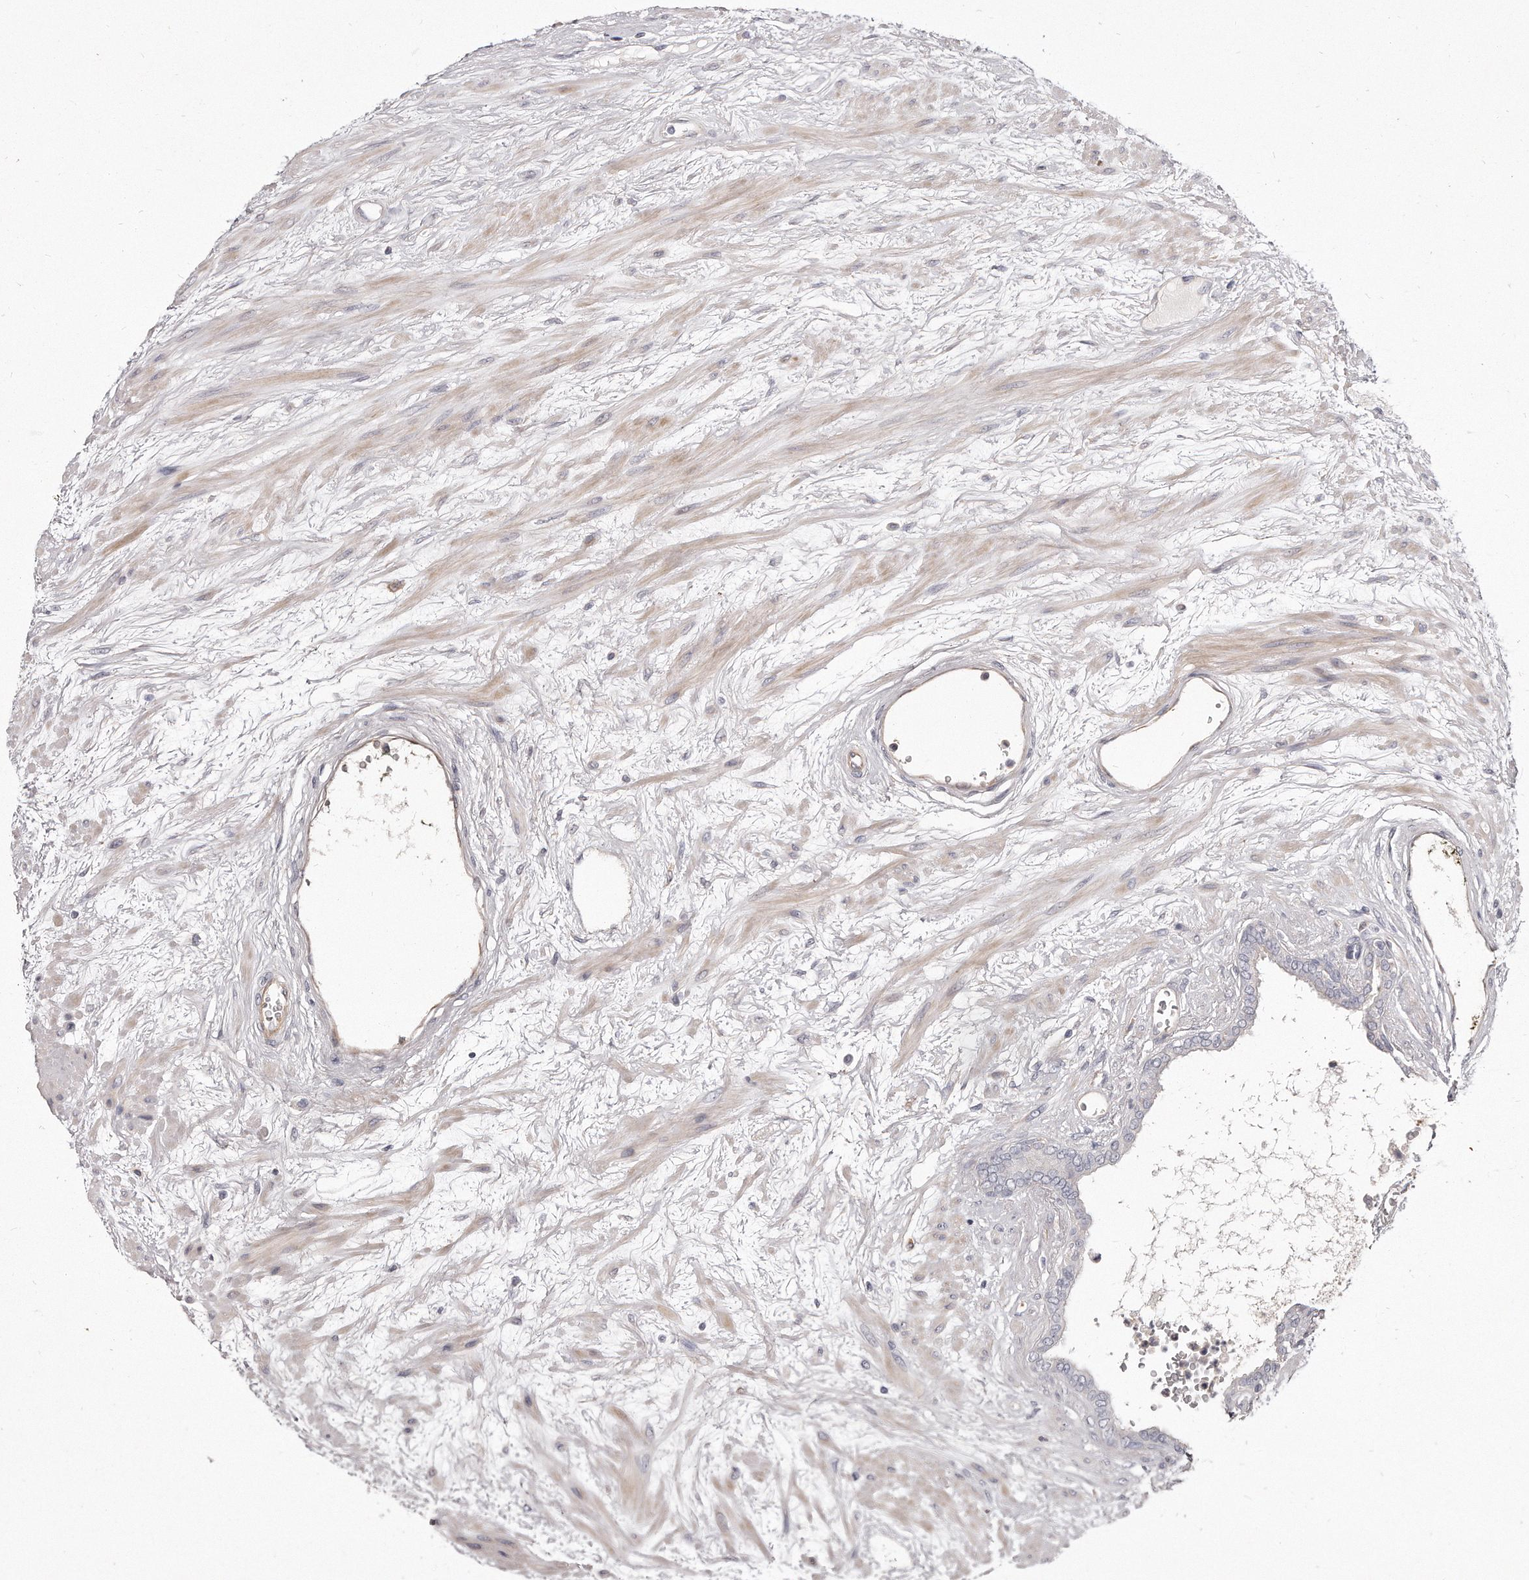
{"staining": {"intensity": "negative", "quantity": "none", "location": "none"}, "tissue": "prostate cancer", "cell_type": "Tumor cells", "image_type": "cancer", "snomed": [{"axis": "morphology", "description": "Adenocarcinoma, Low grade"}, {"axis": "topography", "description": "Prostate"}], "caption": "The micrograph displays no staining of tumor cells in prostate cancer.", "gene": "TTLL4", "patient": {"sex": "male", "age": 60}}